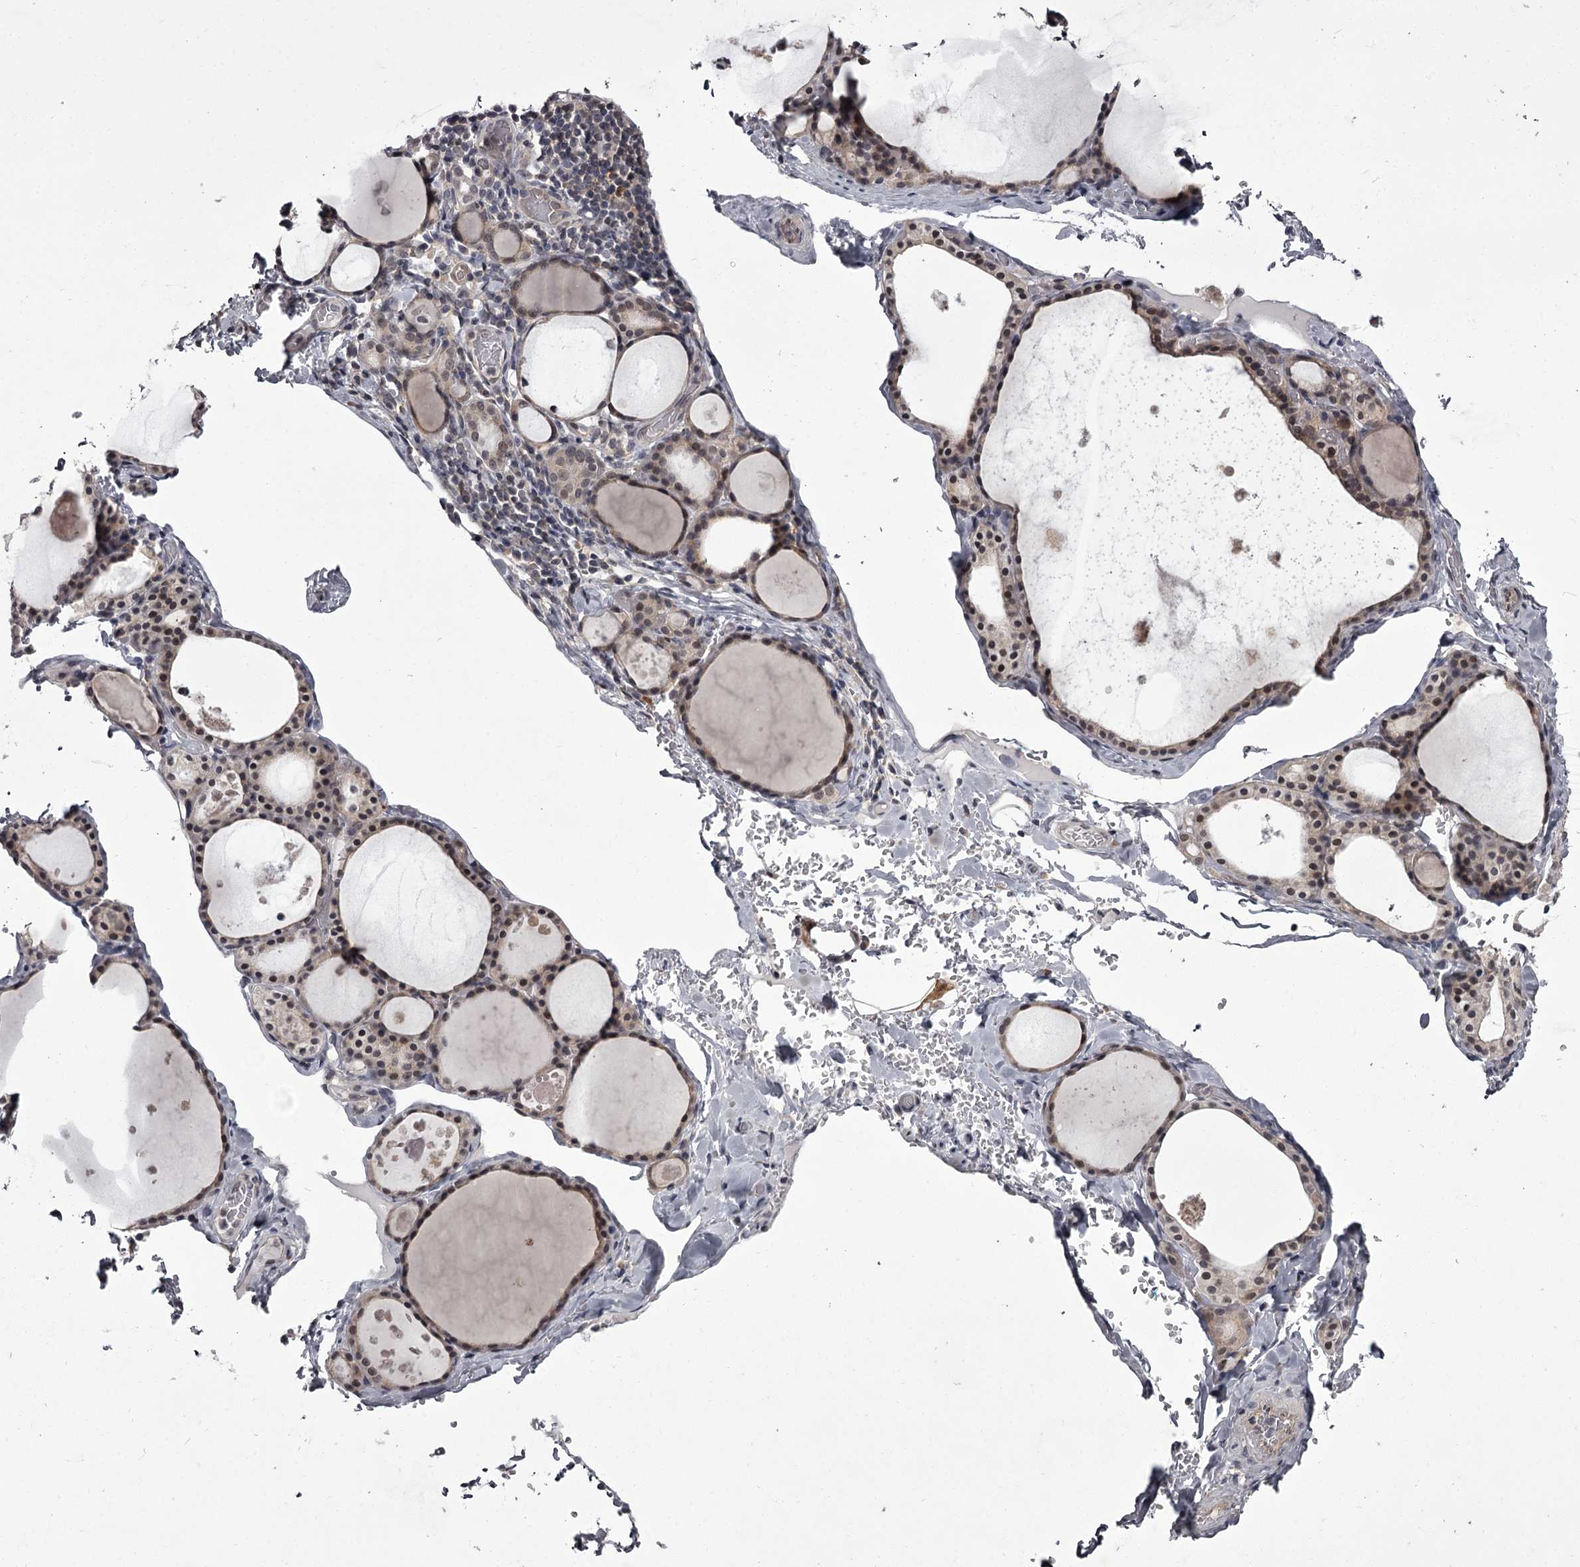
{"staining": {"intensity": "weak", "quantity": "<25%", "location": "cytoplasmic/membranous"}, "tissue": "thyroid gland", "cell_type": "Glandular cells", "image_type": "normal", "snomed": [{"axis": "morphology", "description": "Normal tissue, NOS"}, {"axis": "topography", "description": "Thyroid gland"}], "caption": "Glandular cells show no significant expression in normal thyroid gland.", "gene": "CCDC92", "patient": {"sex": "male", "age": 56}}